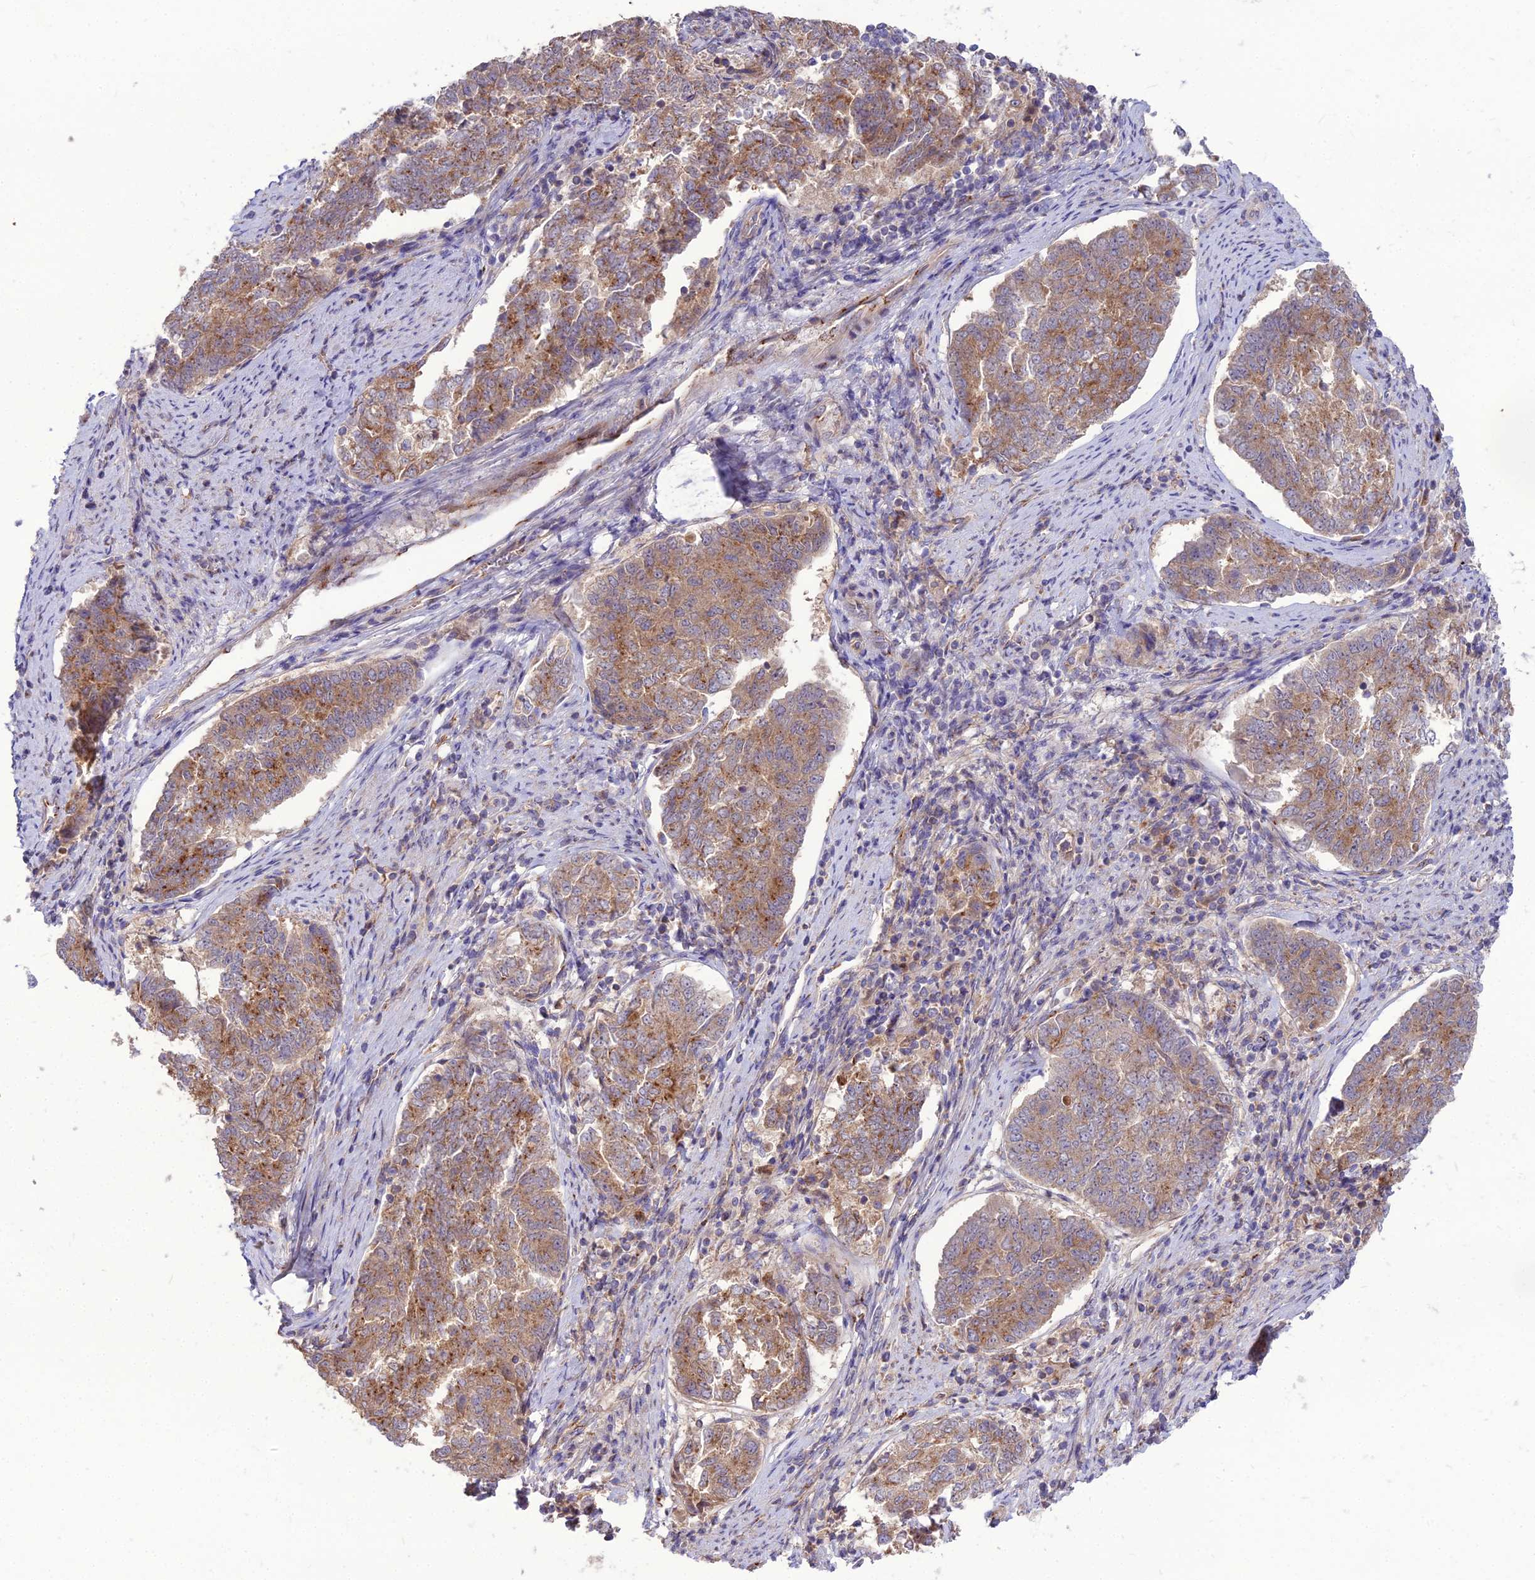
{"staining": {"intensity": "moderate", "quantity": ">75%", "location": "cytoplasmic/membranous"}, "tissue": "endometrial cancer", "cell_type": "Tumor cells", "image_type": "cancer", "snomed": [{"axis": "morphology", "description": "Adenocarcinoma, NOS"}, {"axis": "topography", "description": "Endometrium"}], "caption": "Protein expression analysis of endometrial adenocarcinoma shows moderate cytoplasmic/membranous staining in approximately >75% of tumor cells. (DAB IHC with brightfield microscopy, high magnification).", "gene": "SPRYD7", "patient": {"sex": "female", "age": 80}}